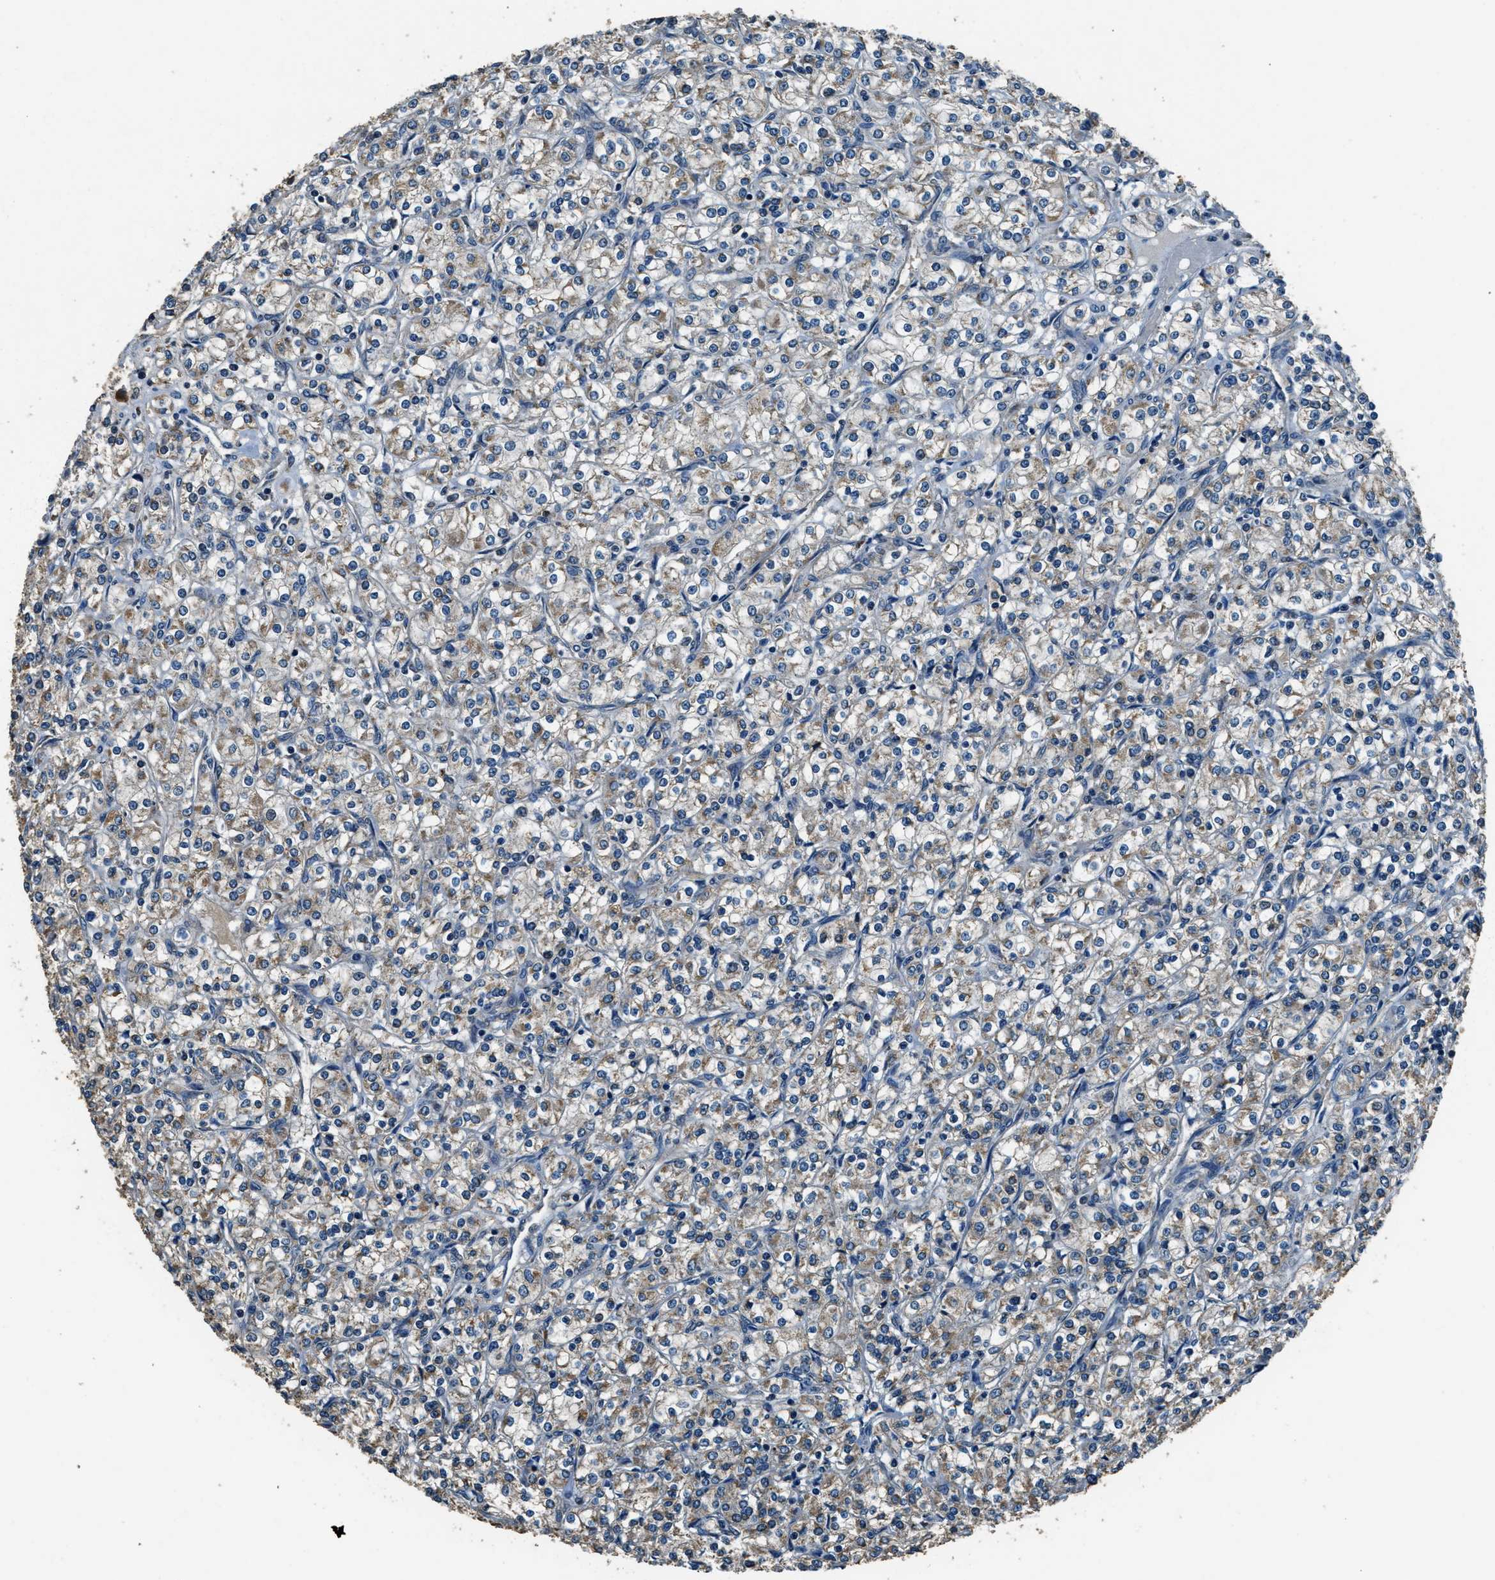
{"staining": {"intensity": "weak", "quantity": "<25%", "location": "cytoplasmic/membranous"}, "tissue": "renal cancer", "cell_type": "Tumor cells", "image_type": "cancer", "snomed": [{"axis": "morphology", "description": "Adenocarcinoma, NOS"}, {"axis": "topography", "description": "Kidney"}], "caption": "Renal cancer was stained to show a protein in brown. There is no significant staining in tumor cells. The staining was performed using DAB (3,3'-diaminobenzidine) to visualize the protein expression in brown, while the nuclei were stained in blue with hematoxylin (Magnification: 20x).", "gene": "SALL3", "patient": {"sex": "male", "age": 77}}